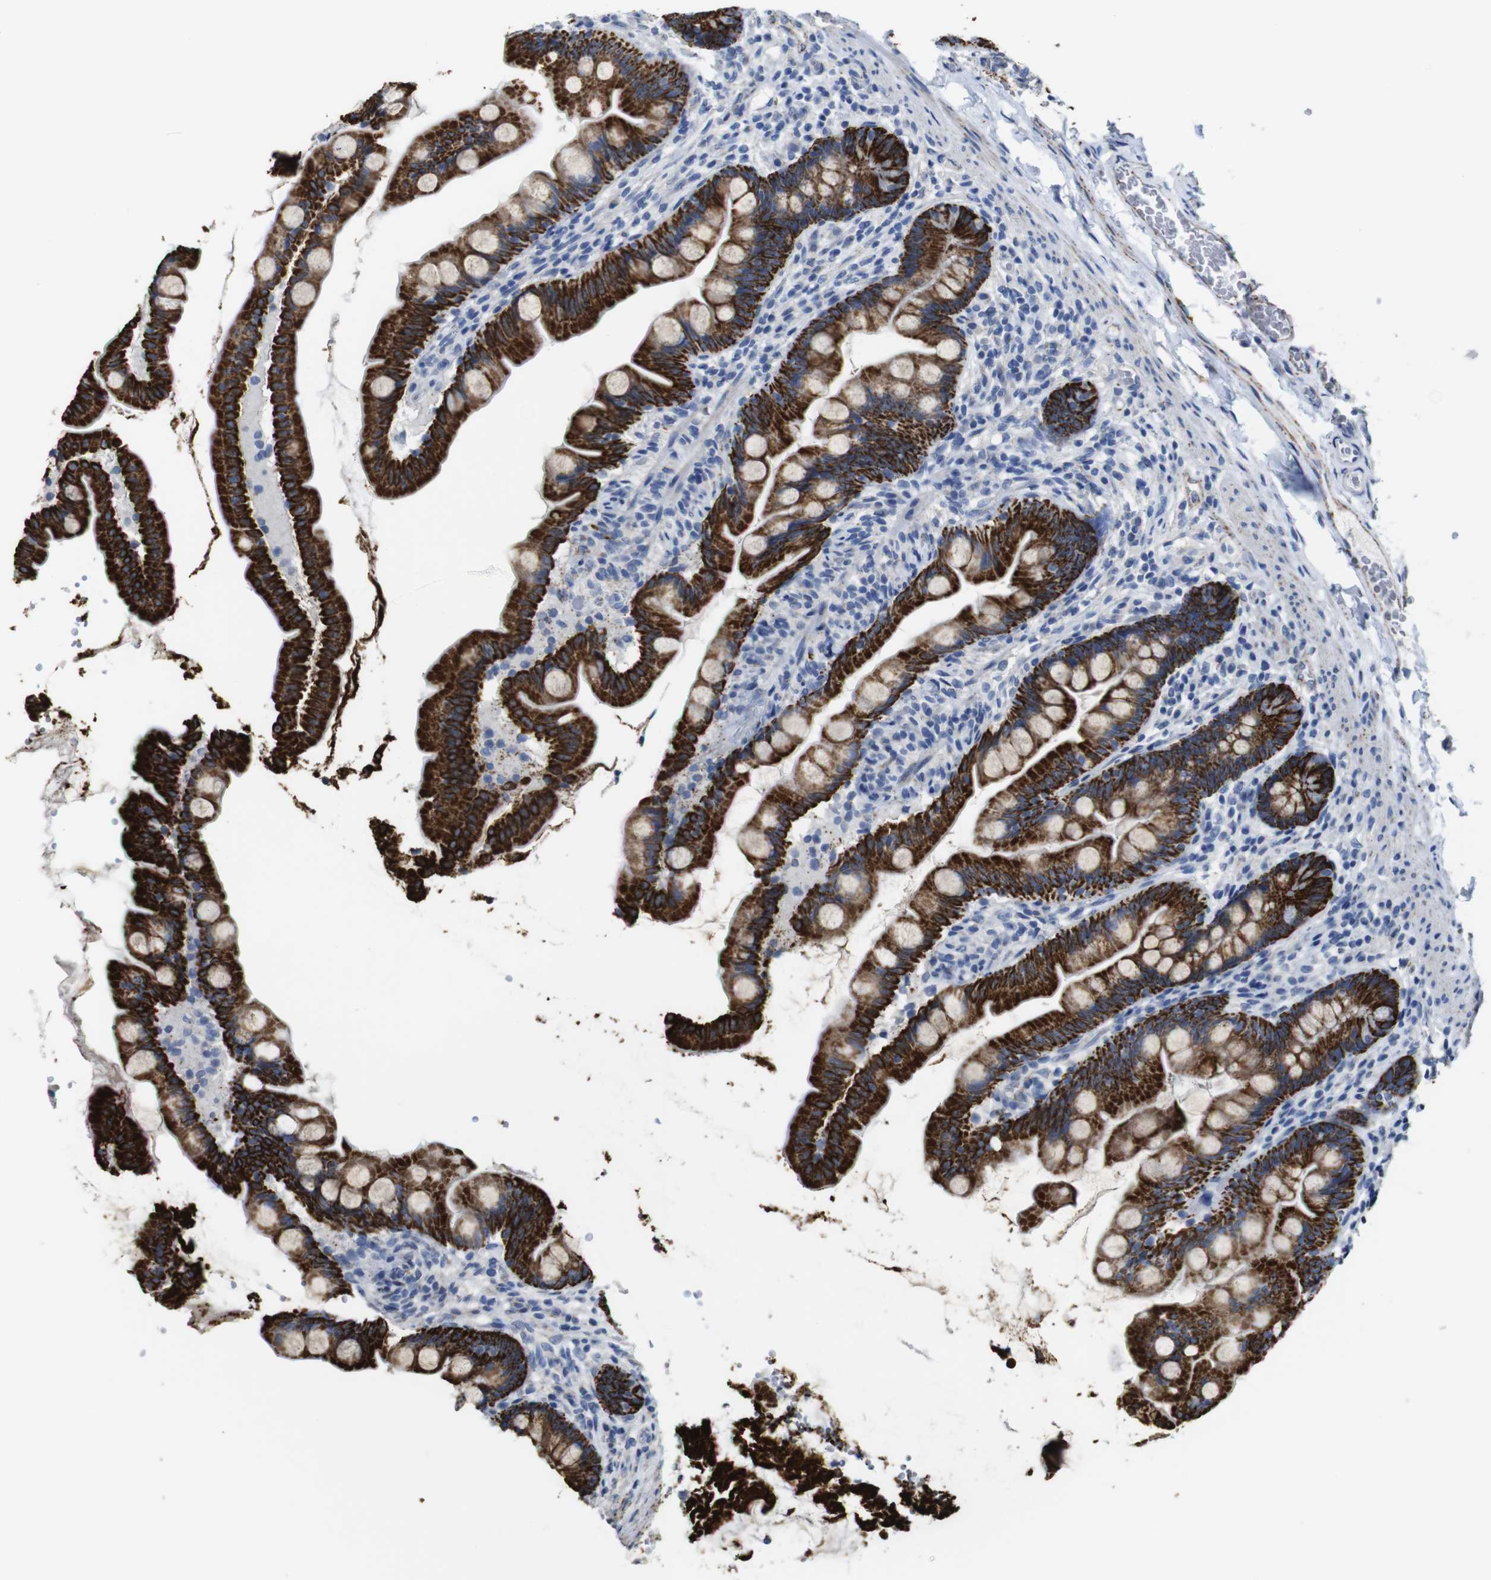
{"staining": {"intensity": "strong", "quantity": ">75%", "location": "cytoplasmic/membranous"}, "tissue": "small intestine", "cell_type": "Glandular cells", "image_type": "normal", "snomed": [{"axis": "morphology", "description": "Normal tissue, NOS"}, {"axis": "topography", "description": "Small intestine"}], "caption": "Immunohistochemical staining of benign small intestine displays >75% levels of strong cytoplasmic/membranous protein expression in approximately >75% of glandular cells.", "gene": "MAOA", "patient": {"sex": "female", "age": 56}}